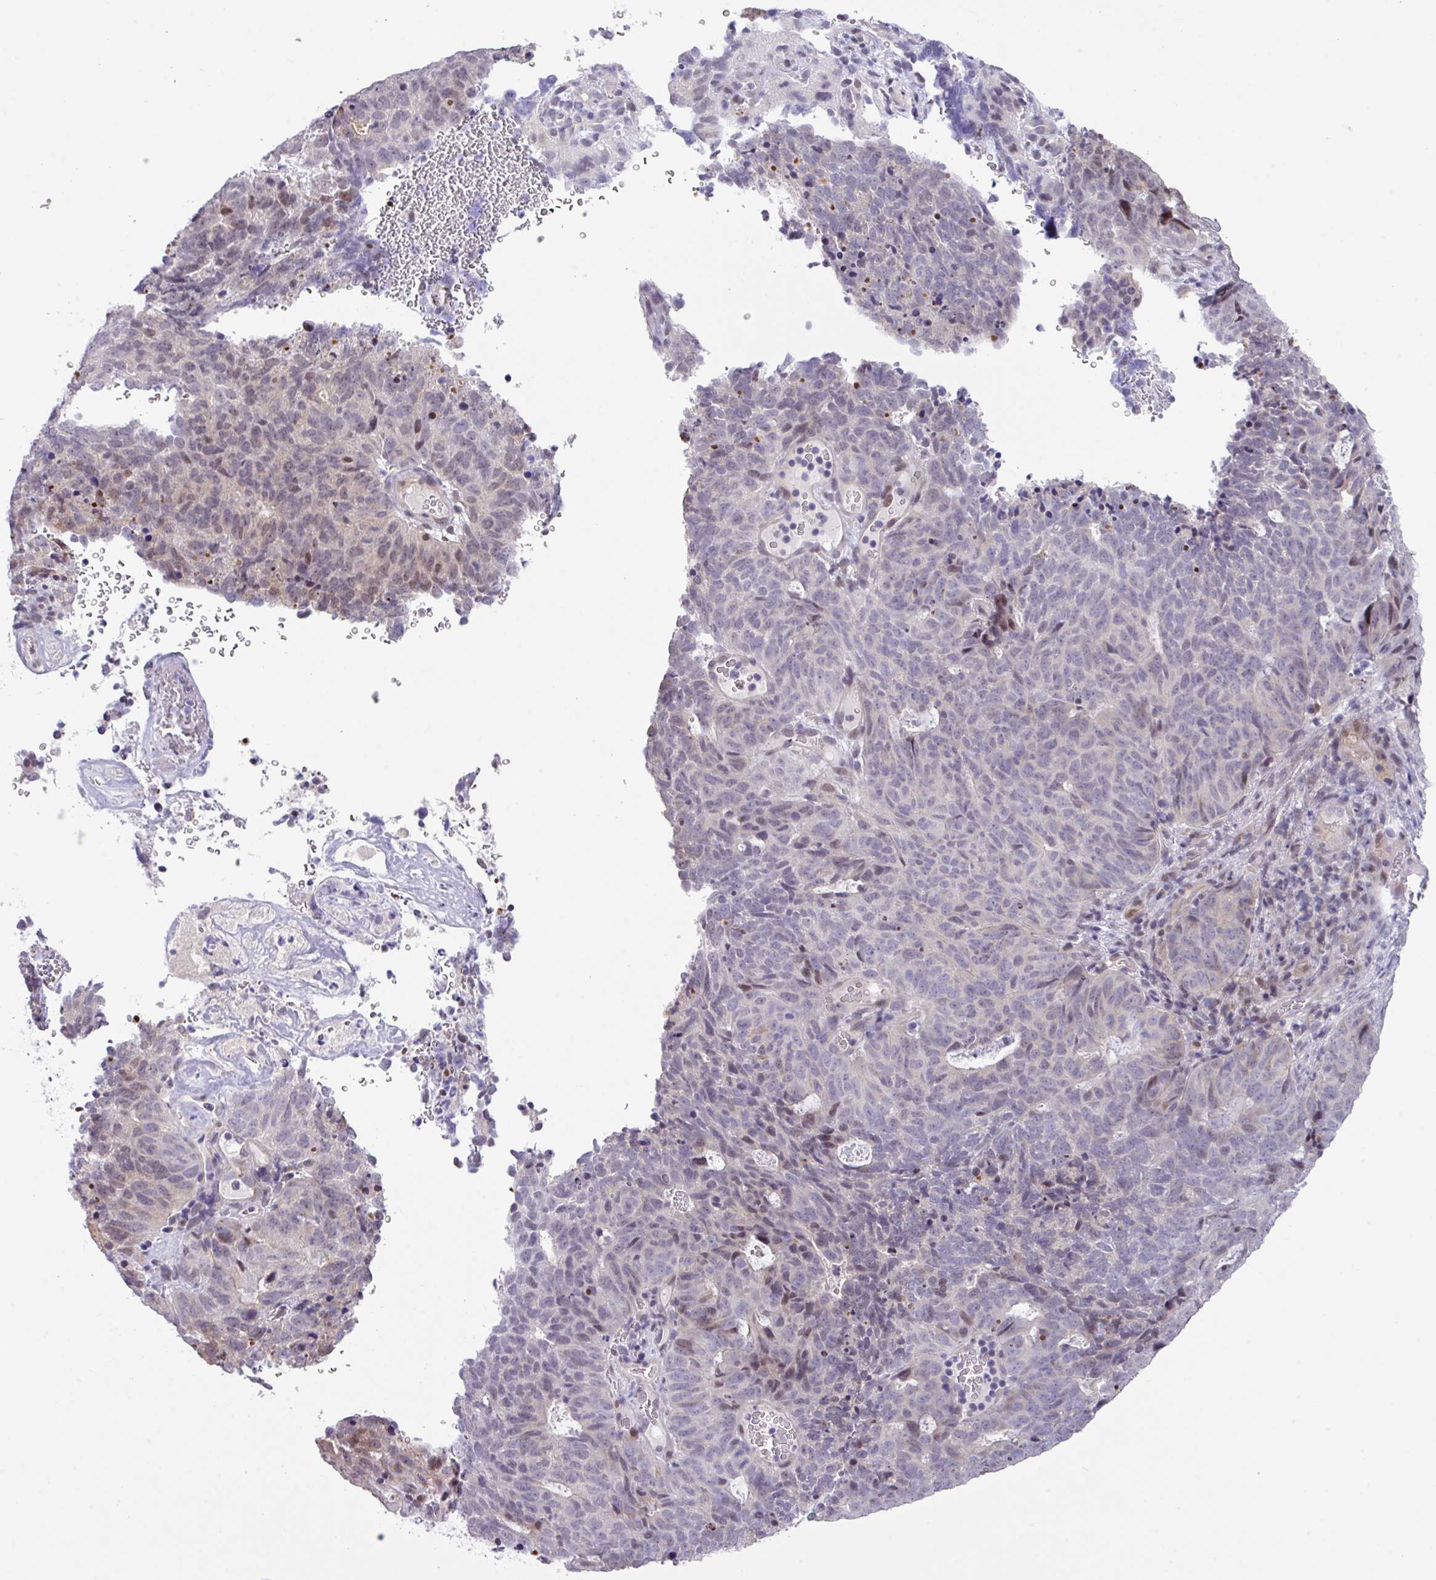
{"staining": {"intensity": "weak", "quantity": "<25%", "location": "nuclear"}, "tissue": "cervical cancer", "cell_type": "Tumor cells", "image_type": "cancer", "snomed": [{"axis": "morphology", "description": "Adenocarcinoma, NOS"}, {"axis": "topography", "description": "Cervix"}], "caption": "IHC micrograph of human cervical cancer stained for a protein (brown), which displays no expression in tumor cells.", "gene": "ANKRD13B", "patient": {"sex": "female", "age": 38}}